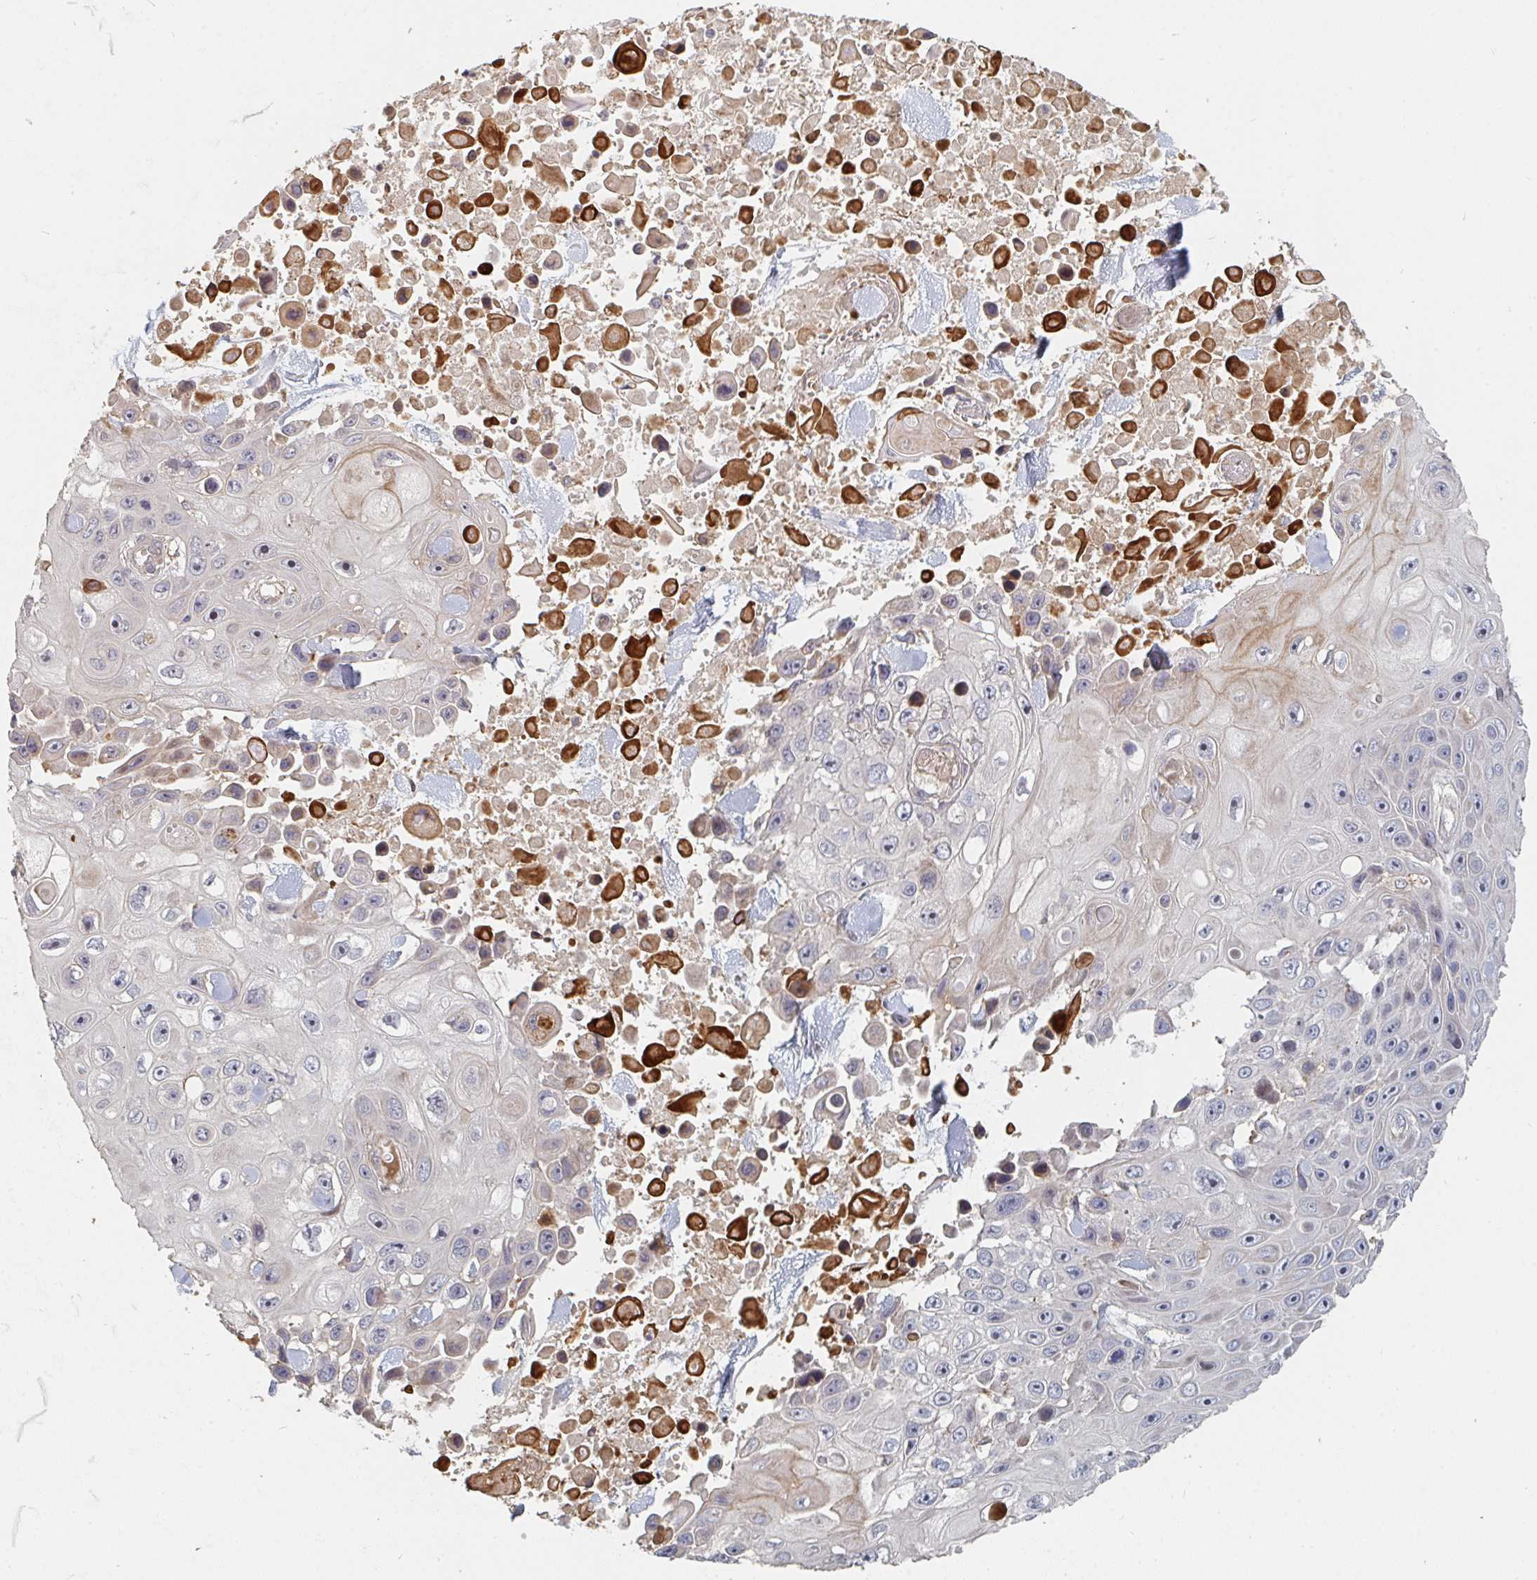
{"staining": {"intensity": "moderate", "quantity": "<25%", "location": "cytoplasmic/membranous"}, "tissue": "skin cancer", "cell_type": "Tumor cells", "image_type": "cancer", "snomed": [{"axis": "morphology", "description": "Squamous cell carcinoma, NOS"}, {"axis": "topography", "description": "Skin"}], "caption": "About <25% of tumor cells in human squamous cell carcinoma (skin) exhibit moderate cytoplasmic/membranous protein staining as visualized by brown immunohistochemical staining.", "gene": "PTEN", "patient": {"sex": "male", "age": 82}}